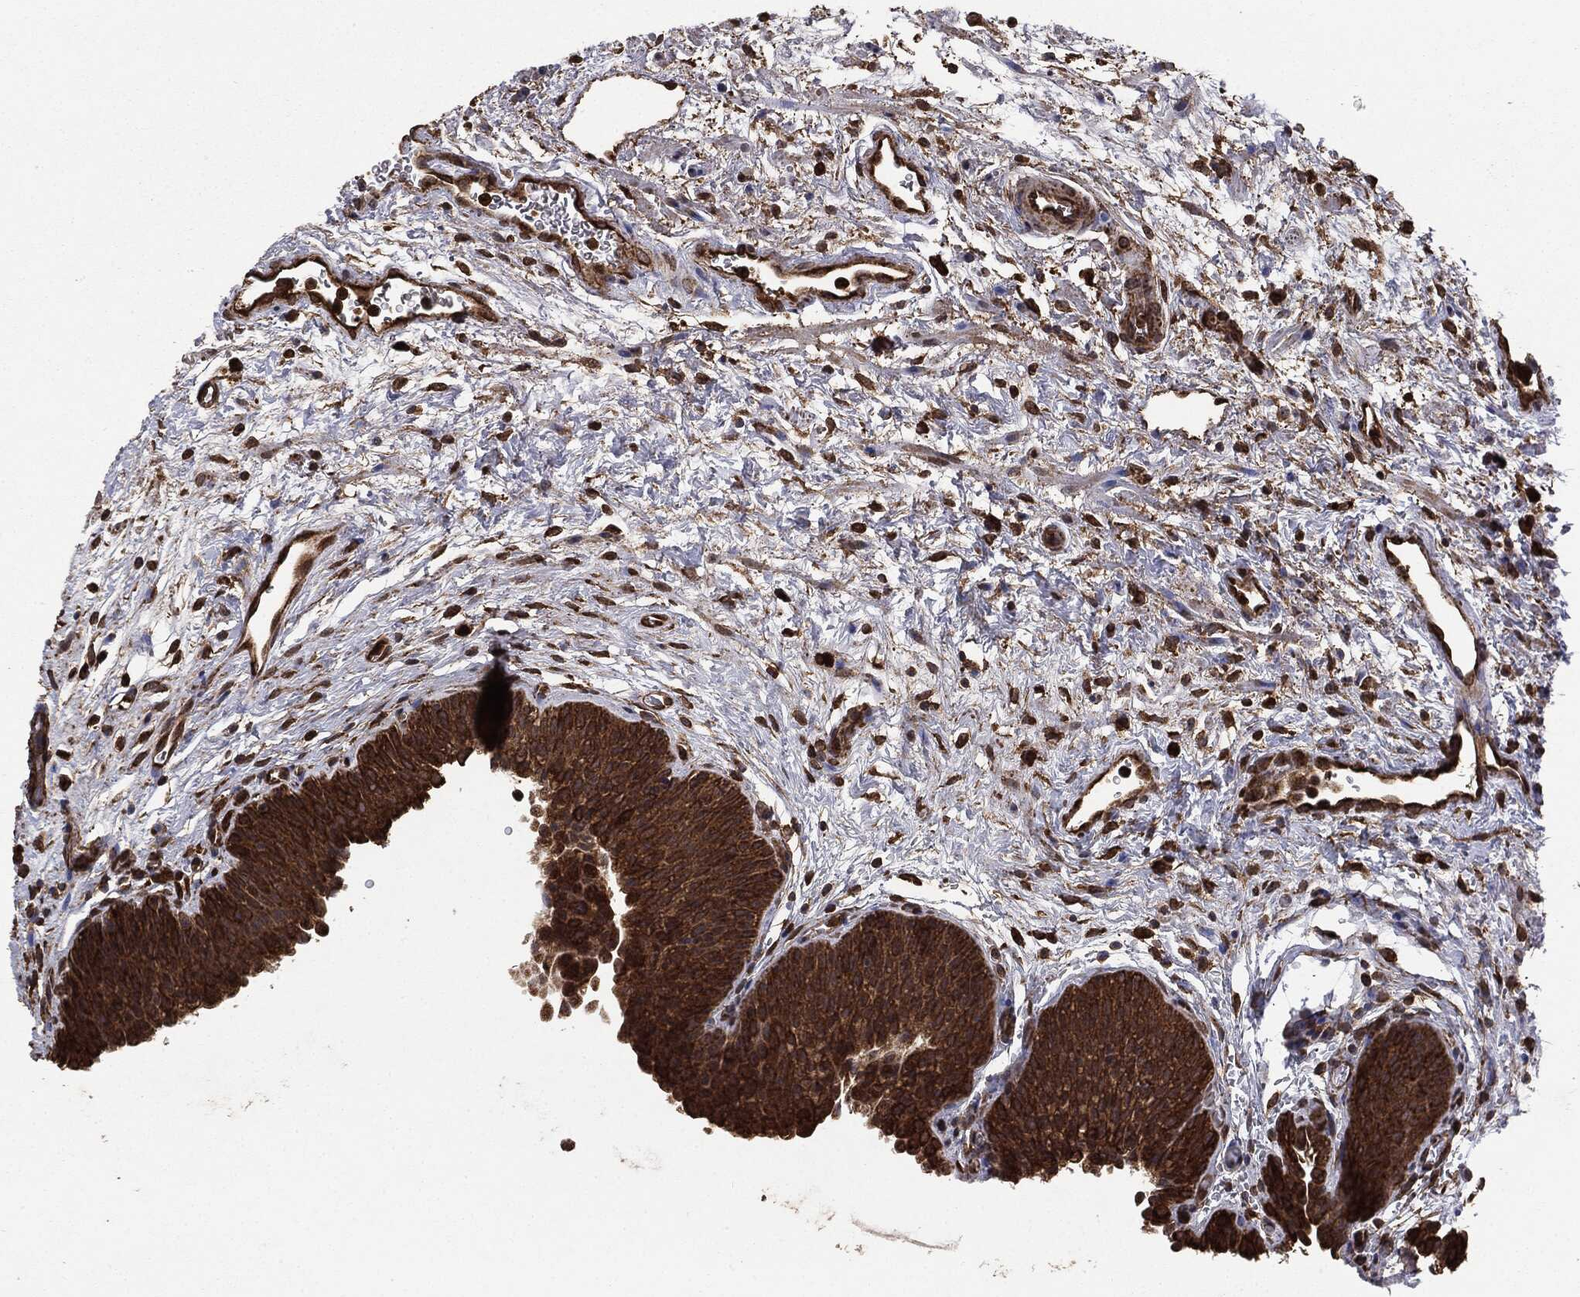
{"staining": {"intensity": "strong", "quantity": ">75%", "location": "cytoplasmic/membranous"}, "tissue": "urinary bladder", "cell_type": "Urothelial cells", "image_type": "normal", "snomed": [{"axis": "morphology", "description": "Normal tissue, NOS"}, {"axis": "topography", "description": "Urinary bladder"}], "caption": "Urothelial cells reveal high levels of strong cytoplasmic/membranous positivity in about >75% of cells in benign human urinary bladder. The staining was performed using DAB to visualize the protein expression in brown, while the nuclei were stained in blue with hematoxylin (Magnification: 20x).", "gene": "NME1", "patient": {"sex": "male", "age": 37}}